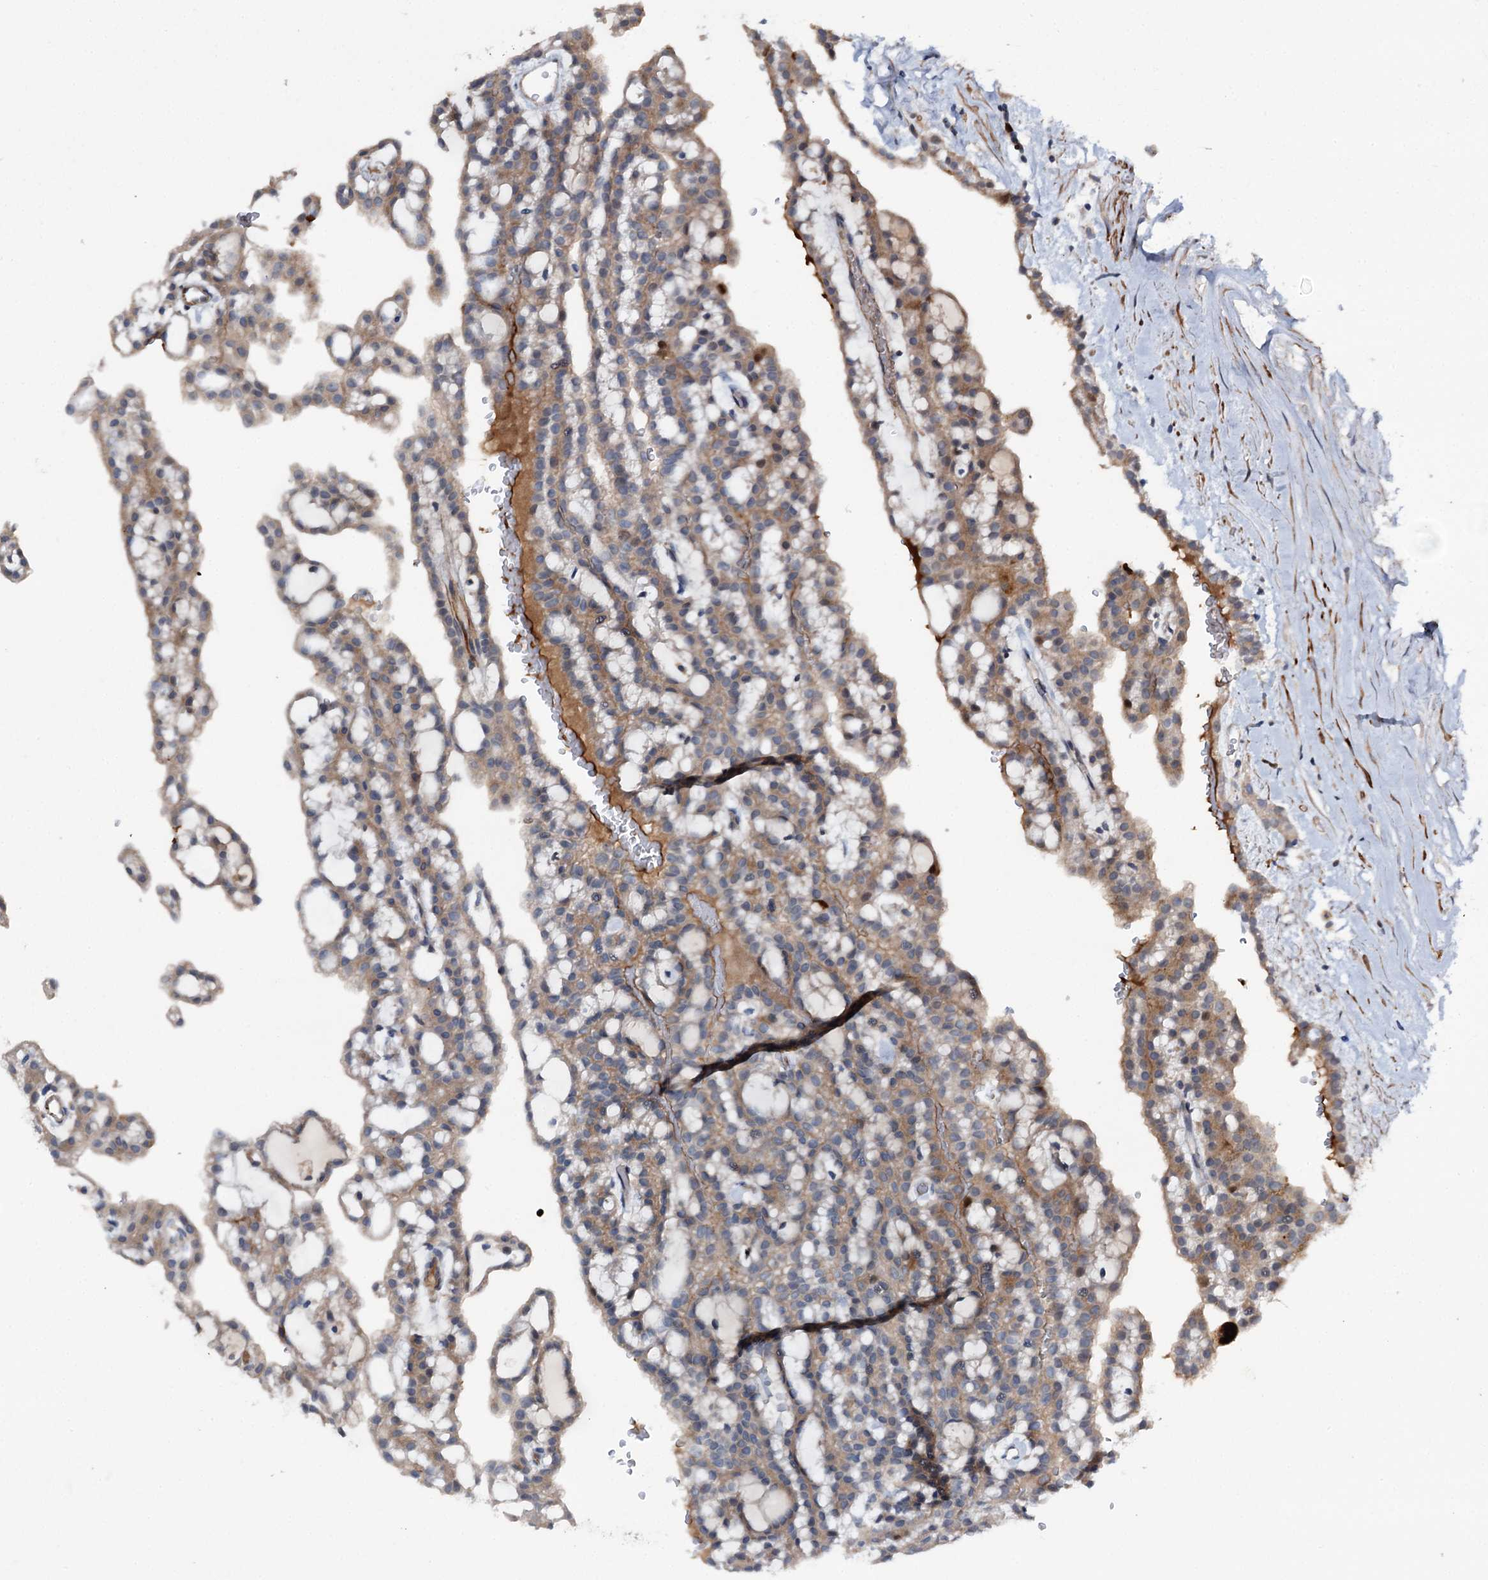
{"staining": {"intensity": "weak", "quantity": ">75%", "location": "cytoplasmic/membranous"}, "tissue": "renal cancer", "cell_type": "Tumor cells", "image_type": "cancer", "snomed": [{"axis": "morphology", "description": "Adenocarcinoma, NOS"}, {"axis": "topography", "description": "Kidney"}], "caption": "Renal cancer tissue demonstrates weak cytoplasmic/membranous staining in approximately >75% of tumor cells, visualized by immunohistochemistry.", "gene": "NCAPD2", "patient": {"sex": "male", "age": 63}}